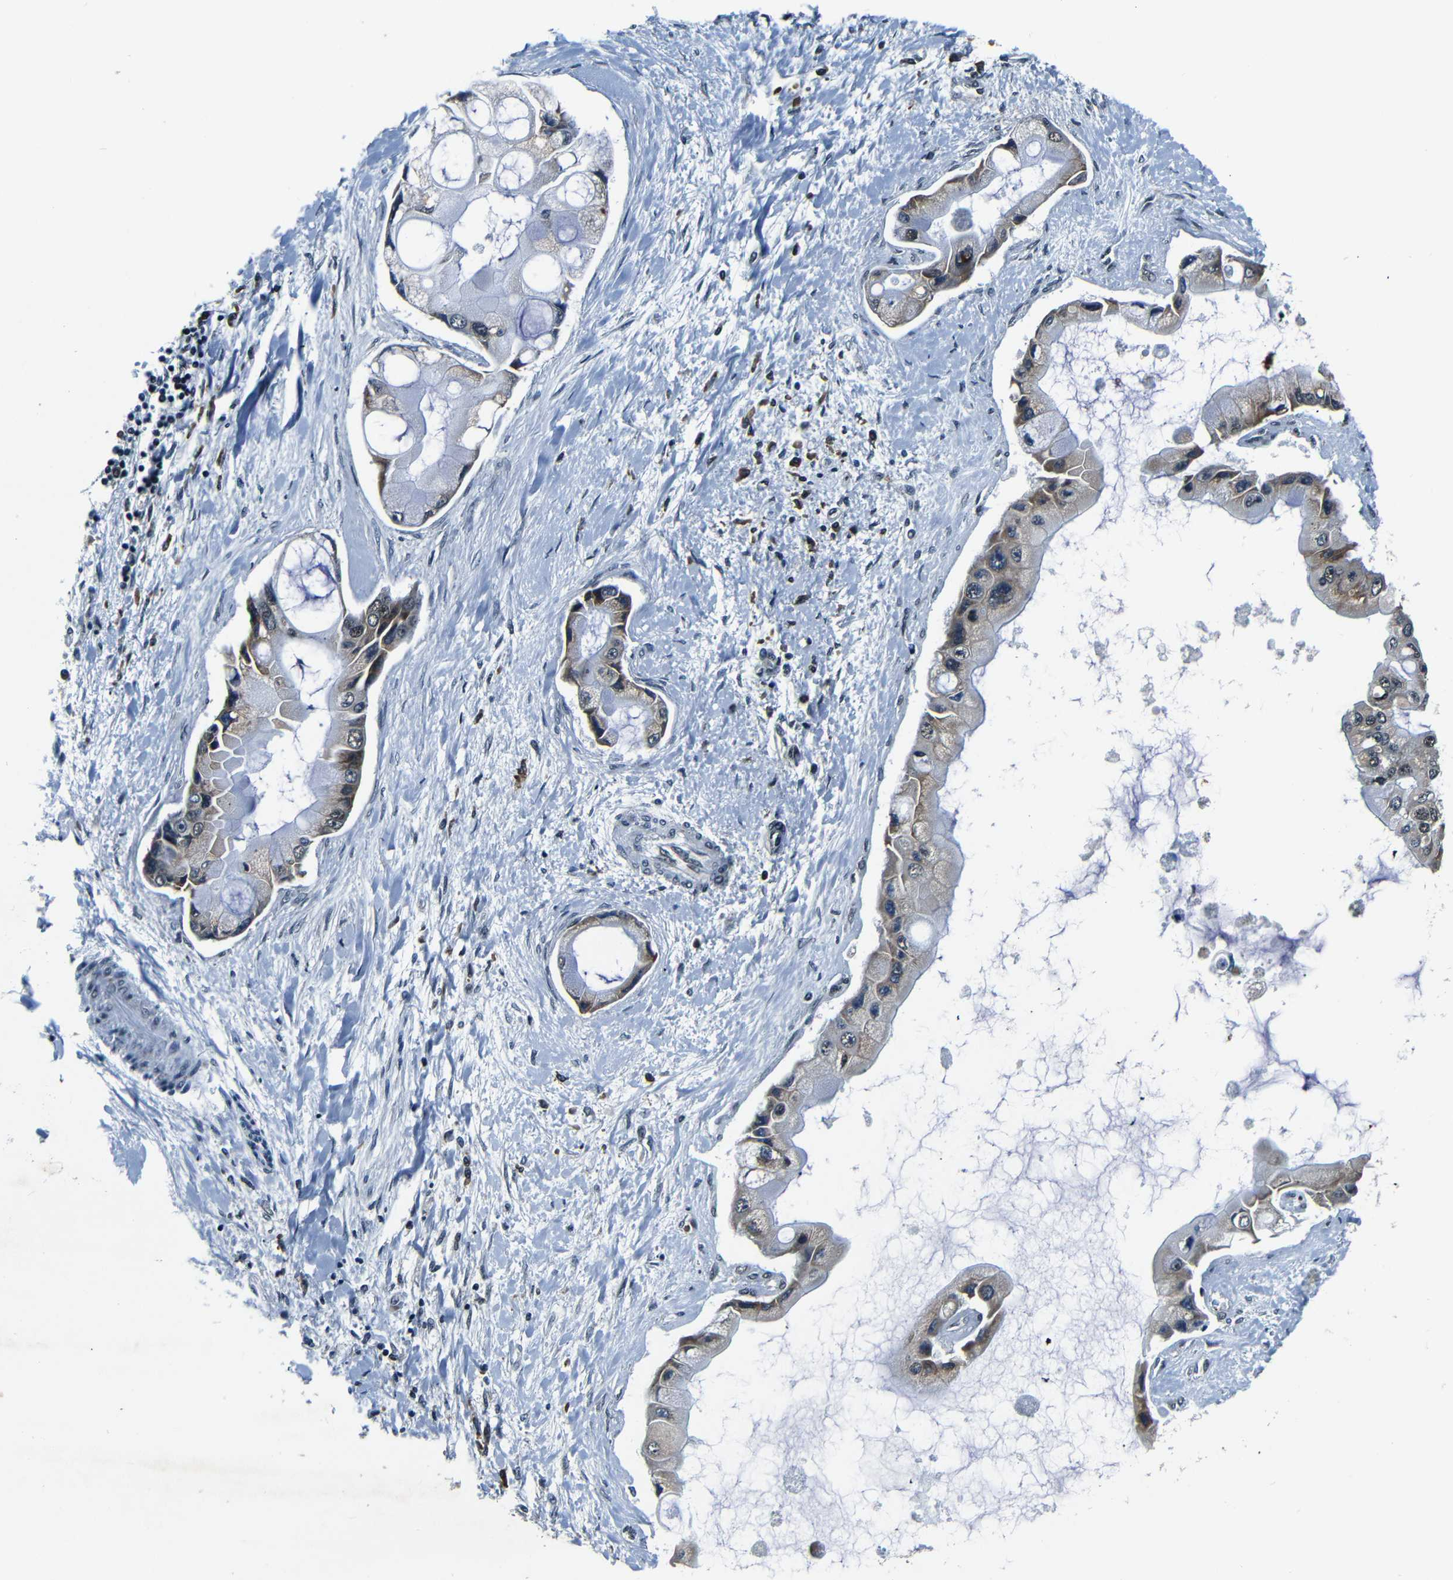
{"staining": {"intensity": "weak", "quantity": "25%-75%", "location": "cytoplasmic/membranous,nuclear"}, "tissue": "liver cancer", "cell_type": "Tumor cells", "image_type": "cancer", "snomed": [{"axis": "morphology", "description": "Cholangiocarcinoma"}, {"axis": "topography", "description": "Liver"}], "caption": "The histopathology image demonstrates a brown stain indicating the presence of a protein in the cytoplasmic/membranous and nuclear of tumor cells in liver cancer (cholangiocarcinoma).", "gene": "FOXD4", "patient": {"sex": "male", "age": 50}}